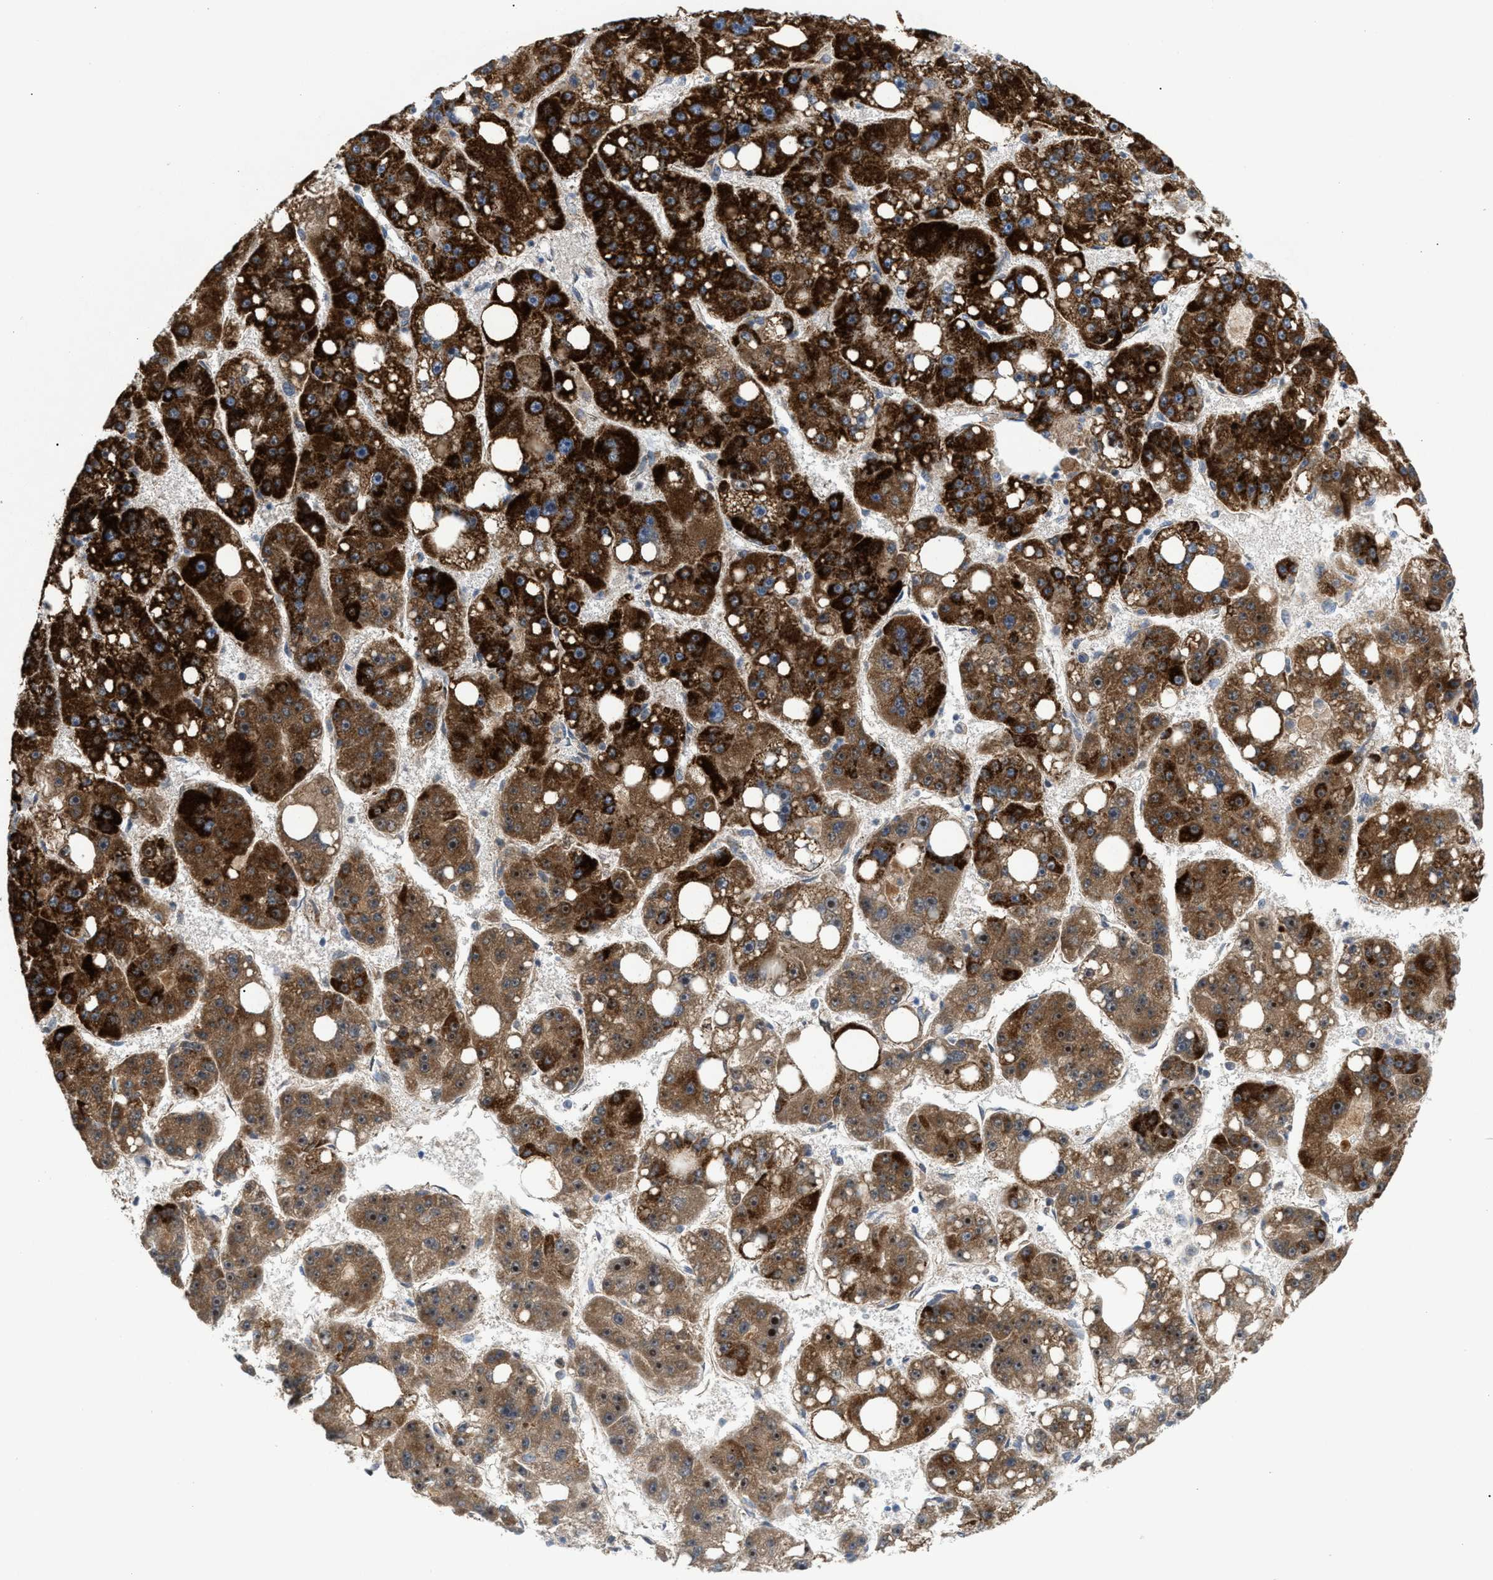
{"staining": {"intensity": "strong", "quantity": ">75%", "location": "cytoplasmic/membranous"}, "tissue": "liver cancer", "cell_type": "Tumor cells", "image_type": "cancer", "snomed": [{"axis": "morphology", "description": "Carcinoma, Hepatocellular, NOS"}, {"axis": "topography", "description": "Liver"}], "caption": "DAB (3,3'-diaminobenzidine) immunohistochemical staining of liver cancer reveals strong cytoplasmic/membranous protein staining in approximately >75% of tumor cells.", "gene": "TACO1", "patient": {"sex": "female", "age": 61}}